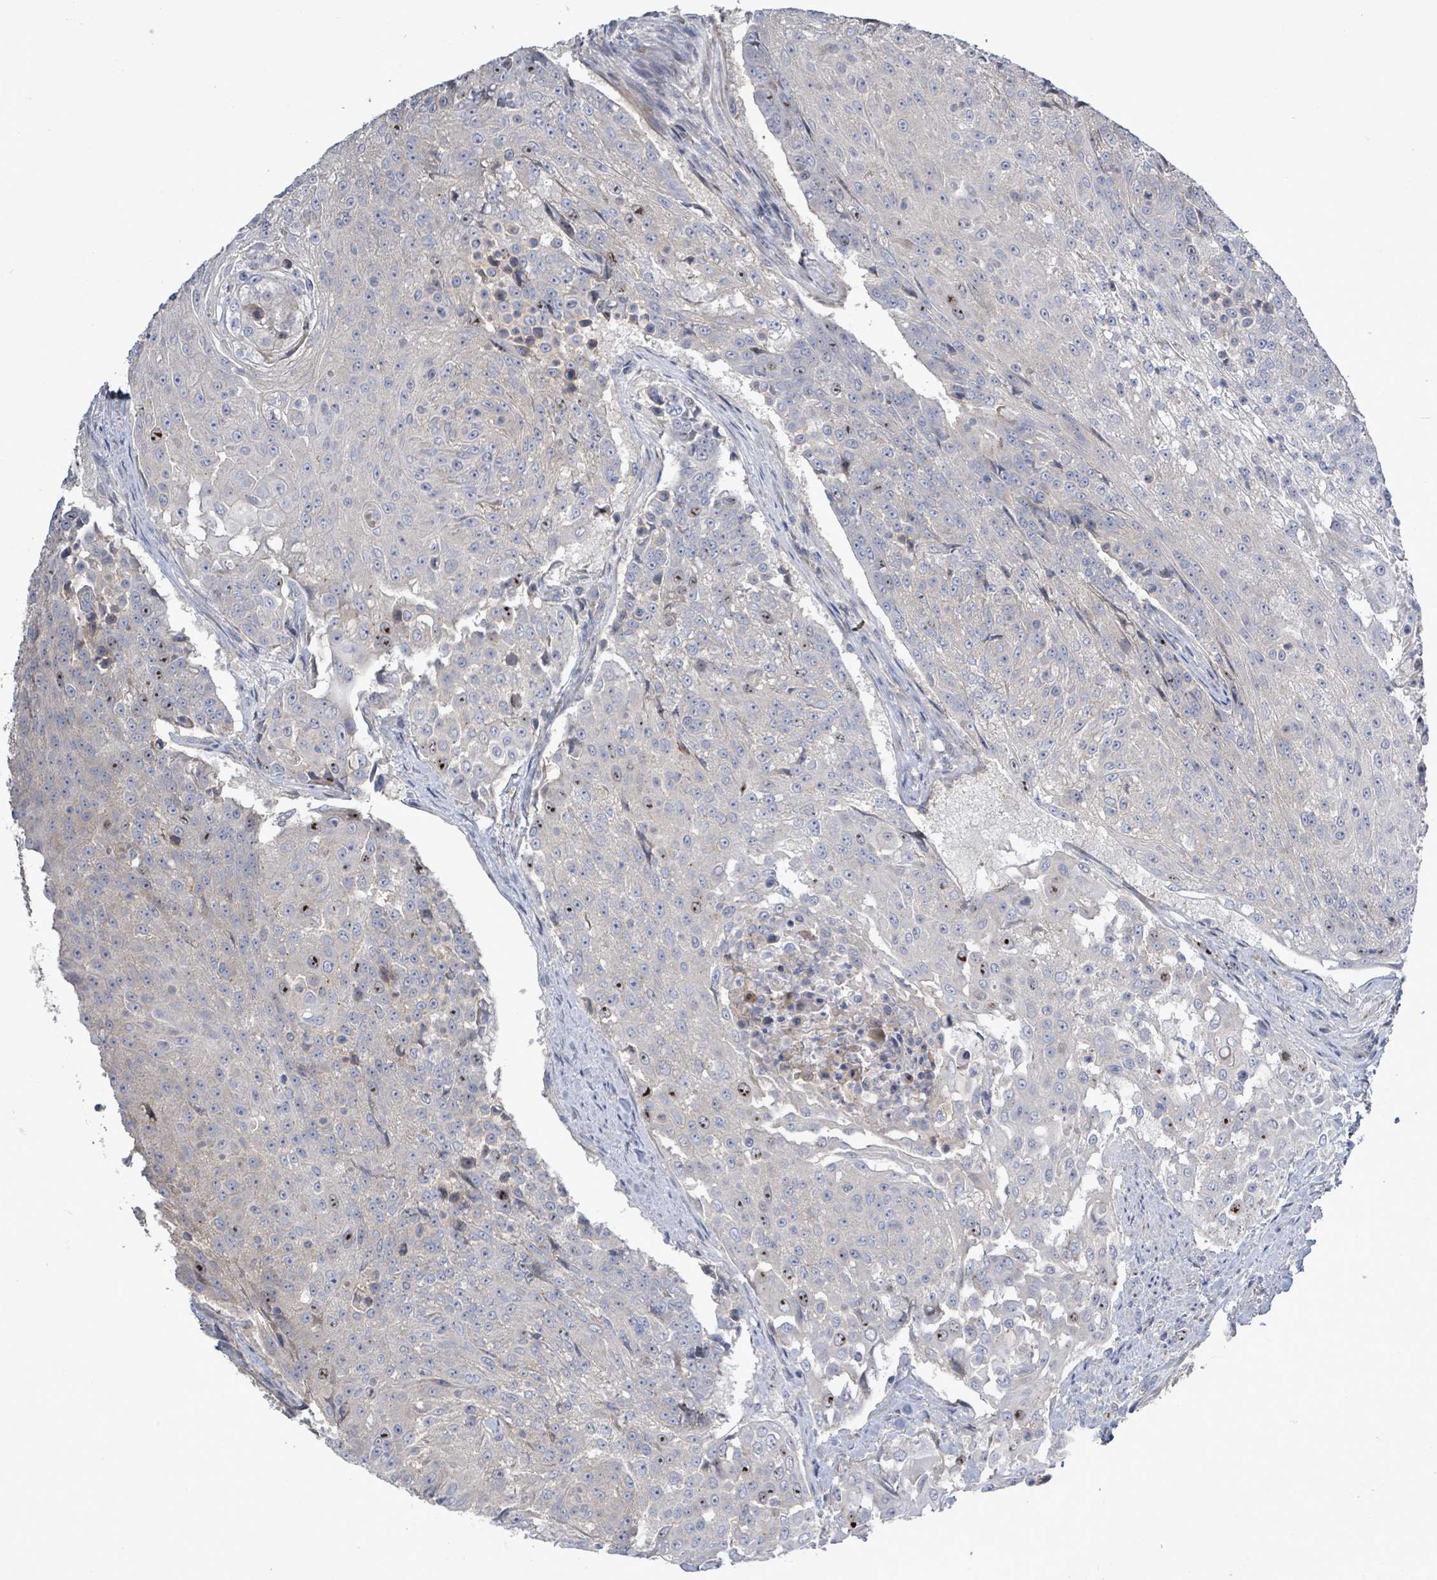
{"staining": {"intensity": "moderate", "quantity": "<25%", "location": "nuclear"}, "tissue": "urothelial cancer", "cell_type": "Tumor cells", "image_type": "cancer", "snomed": [{"axis": "morphology", "description": "Urothelial carcinoma, High grade"}, {"axis": "topography", "description": "Urinary bladder"}], "caption": "Human urothelial cancer stained with a protein marker exhibits moderate staining in tumor cells.", "gene": "KRAS", "patient": {"sex": "female", "age": 63}}